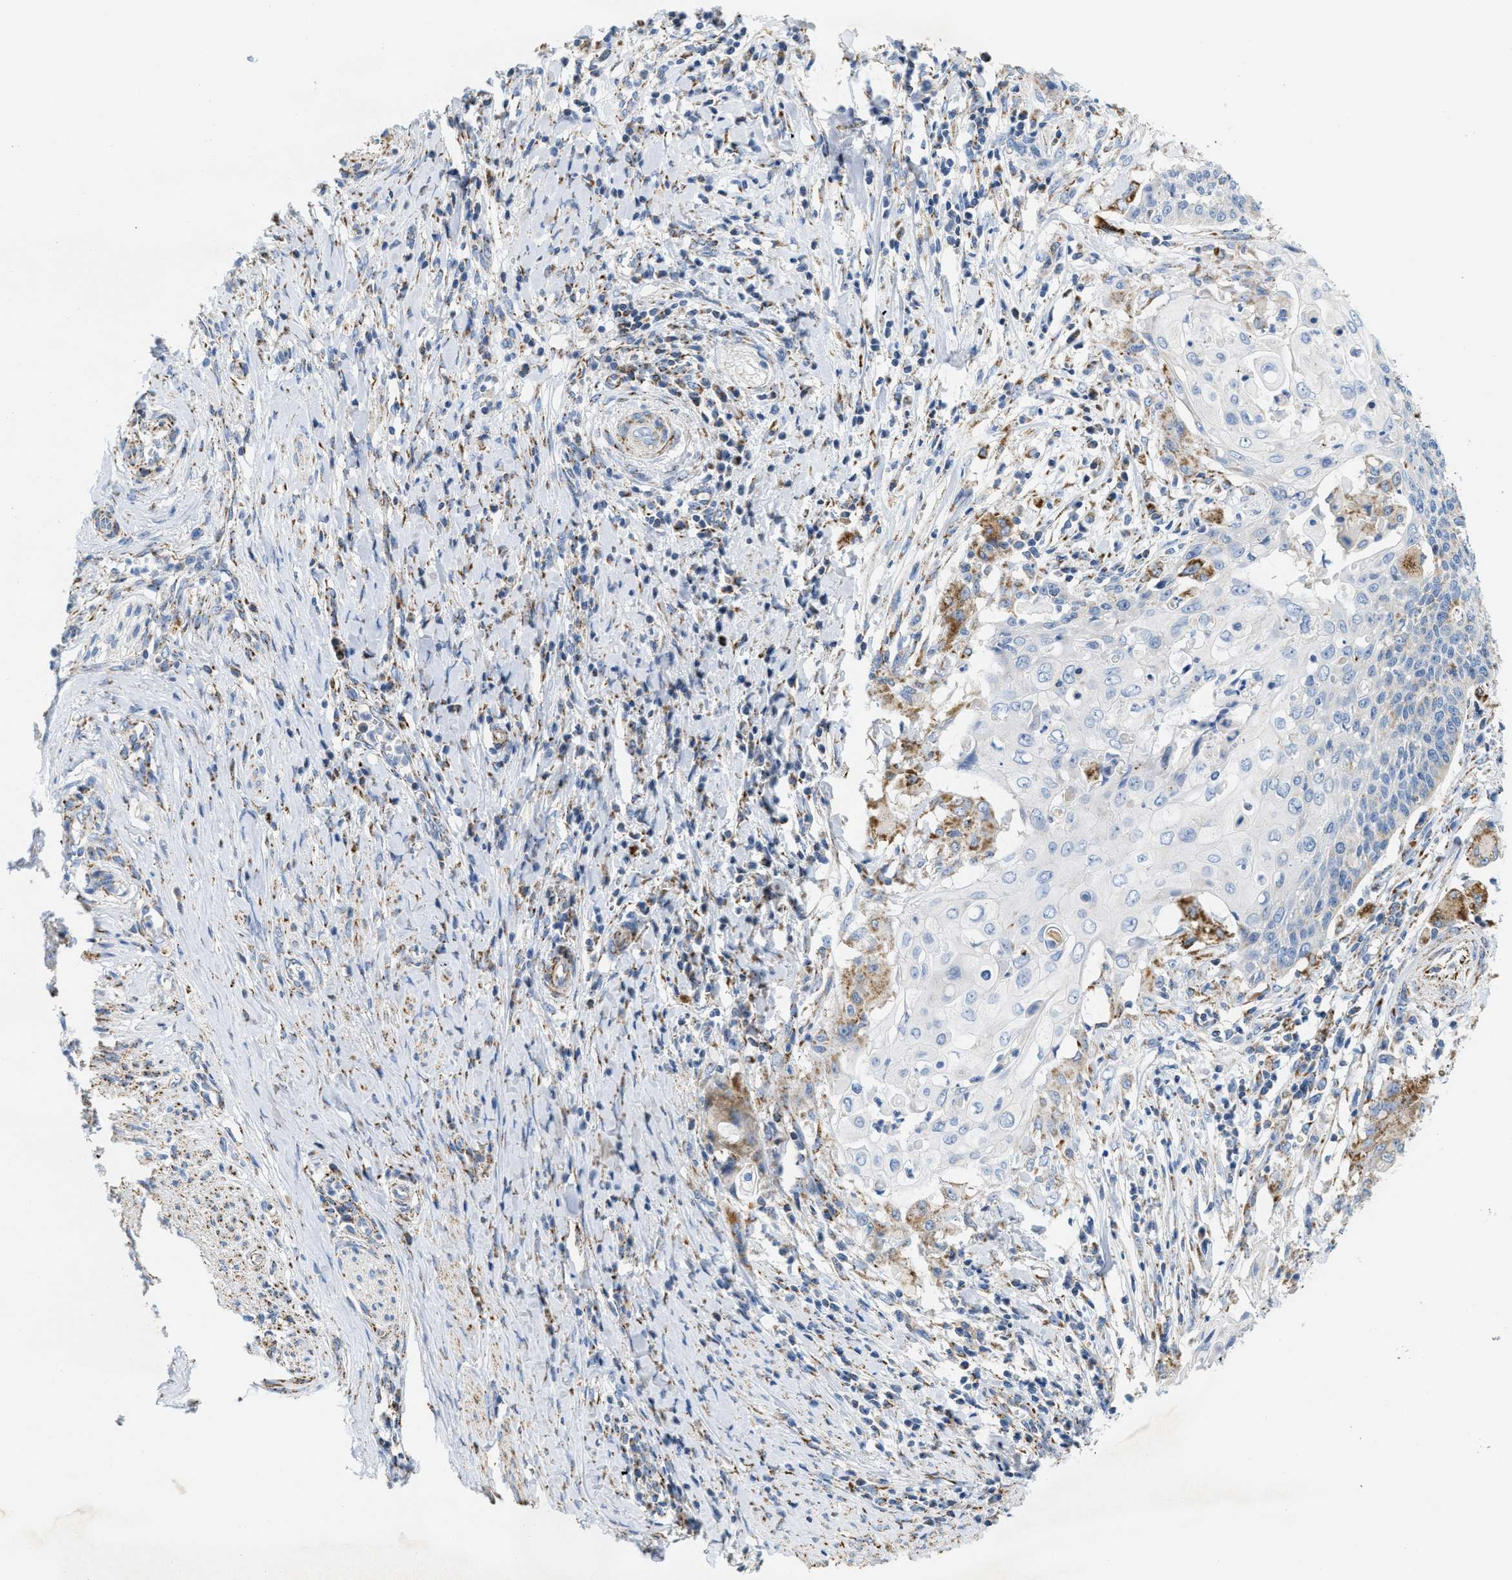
{"staining": {"intensity": "moderate", "quantity": "<25%", "location": "cytoplasmic/membranous"}, "tissue": "cervical cancer", "cell_type": "Tumor cells", "image_type": "cancer", "snomed": [{"axis": "morphology", "description": "Squamous cell carcinoma, NOS"}, {"axis": "topography", "description": "Cervix"}], "caption": "Immunohistochemistry (IHC) histopathology image of cervical squamous cell carcinoma stained for a protein (brown), which displays low levels of moderate cytoplasmic/membranous positivity in about <25% of tumor cells.", "gene": "KCNJ5", "patient": {"sex": "female", "age": 39}}